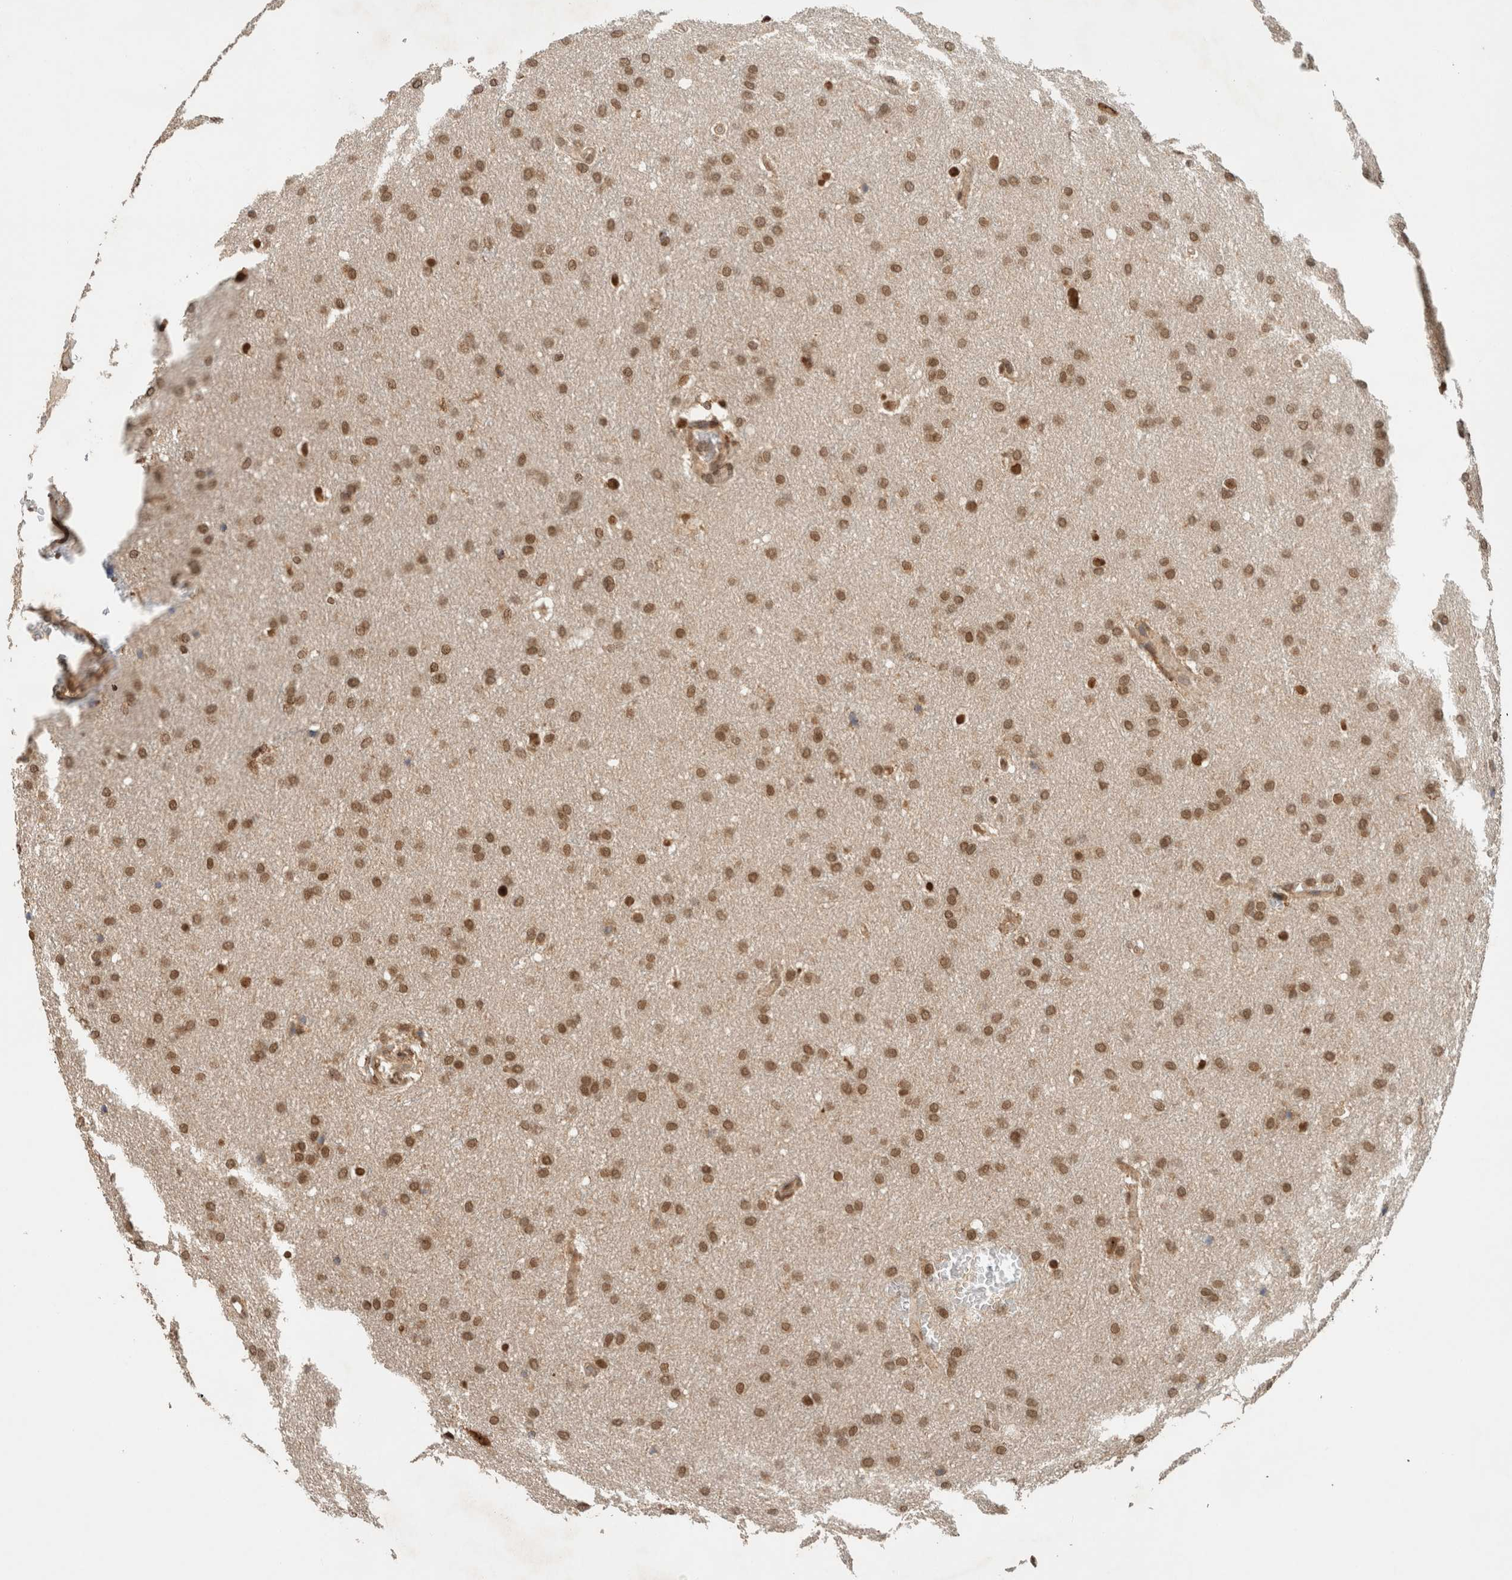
{"staining": {"intensity": "moderate", "quantity": ">75%", "location": "nuclear"}, "tissue": "glioma", "cell_type": "Tumor cells", "image_type": "cancer", "snomed": [{"axis": "morphology", "description": "Glioma, malignant, Low grade"}, {"axis": "topography", "description": "Brain"}], "caption": "Glioma tissue exhibits moderate nuclear positivity in approximately >75% of tumor cells", "gene": "C1orf21", "patient": {"sex": "female", "age": 37}}